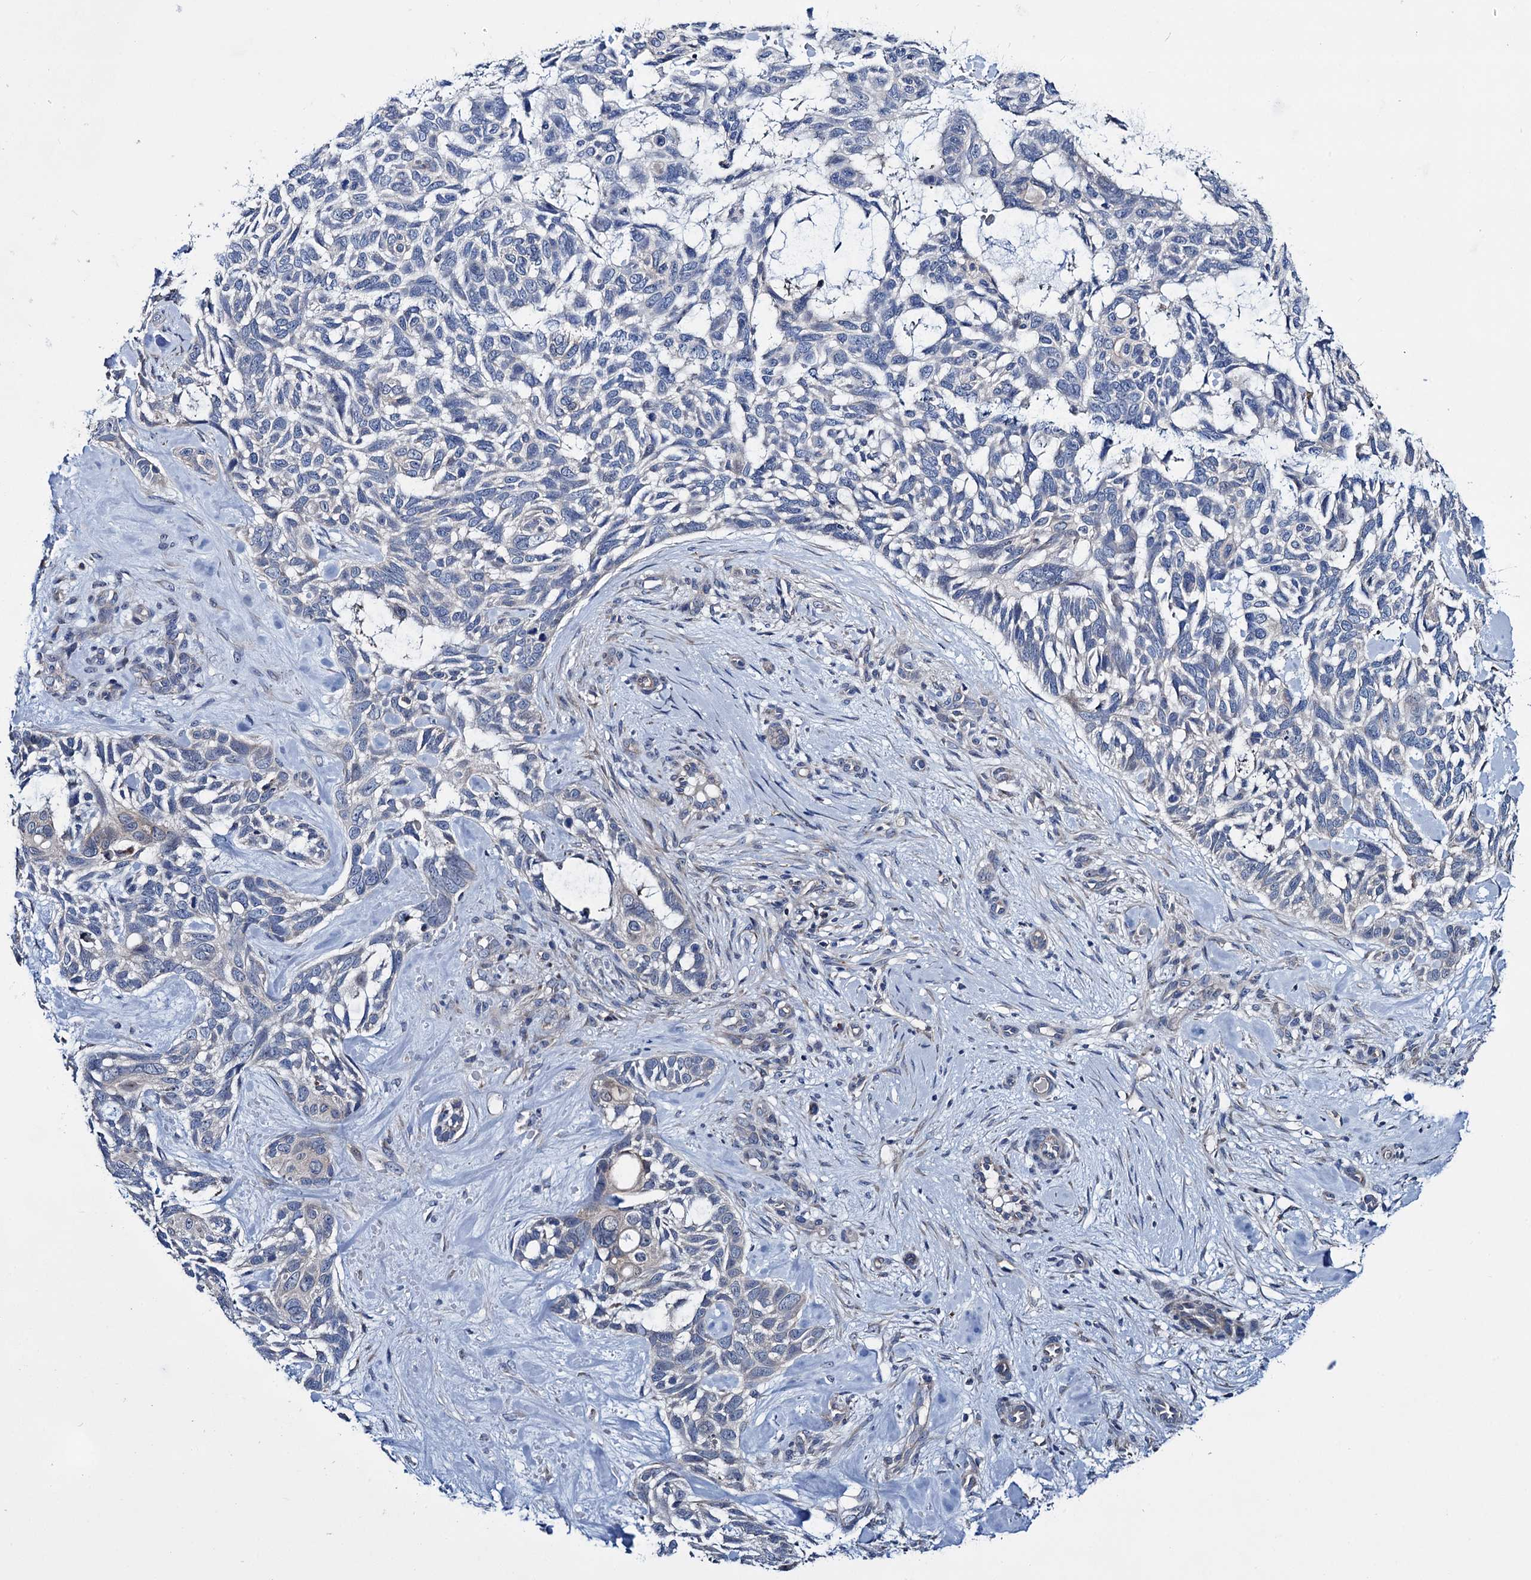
{"staining": {"intensity": "negative", "quantity": "none", "location": "none"}, "tissue": "skin cancer", "cell_type": "Tumor cells", "image_type": "cancer", "snomed": [{"axis": "morphology", "description": "Basal cell carcinoma"}, {"axis": "topography", "description": "Skin"}], "caption": "Photomicrograph shows no significant protein staining in tumor cells of basal cell carcinoma (skin). (Brightfield microscopy of DAB (3,3'-diaminobenzidine) immunohistochemistry at high magnification).", "gene": "EYA4", "patient": {"sex": "male", "age": 88}}